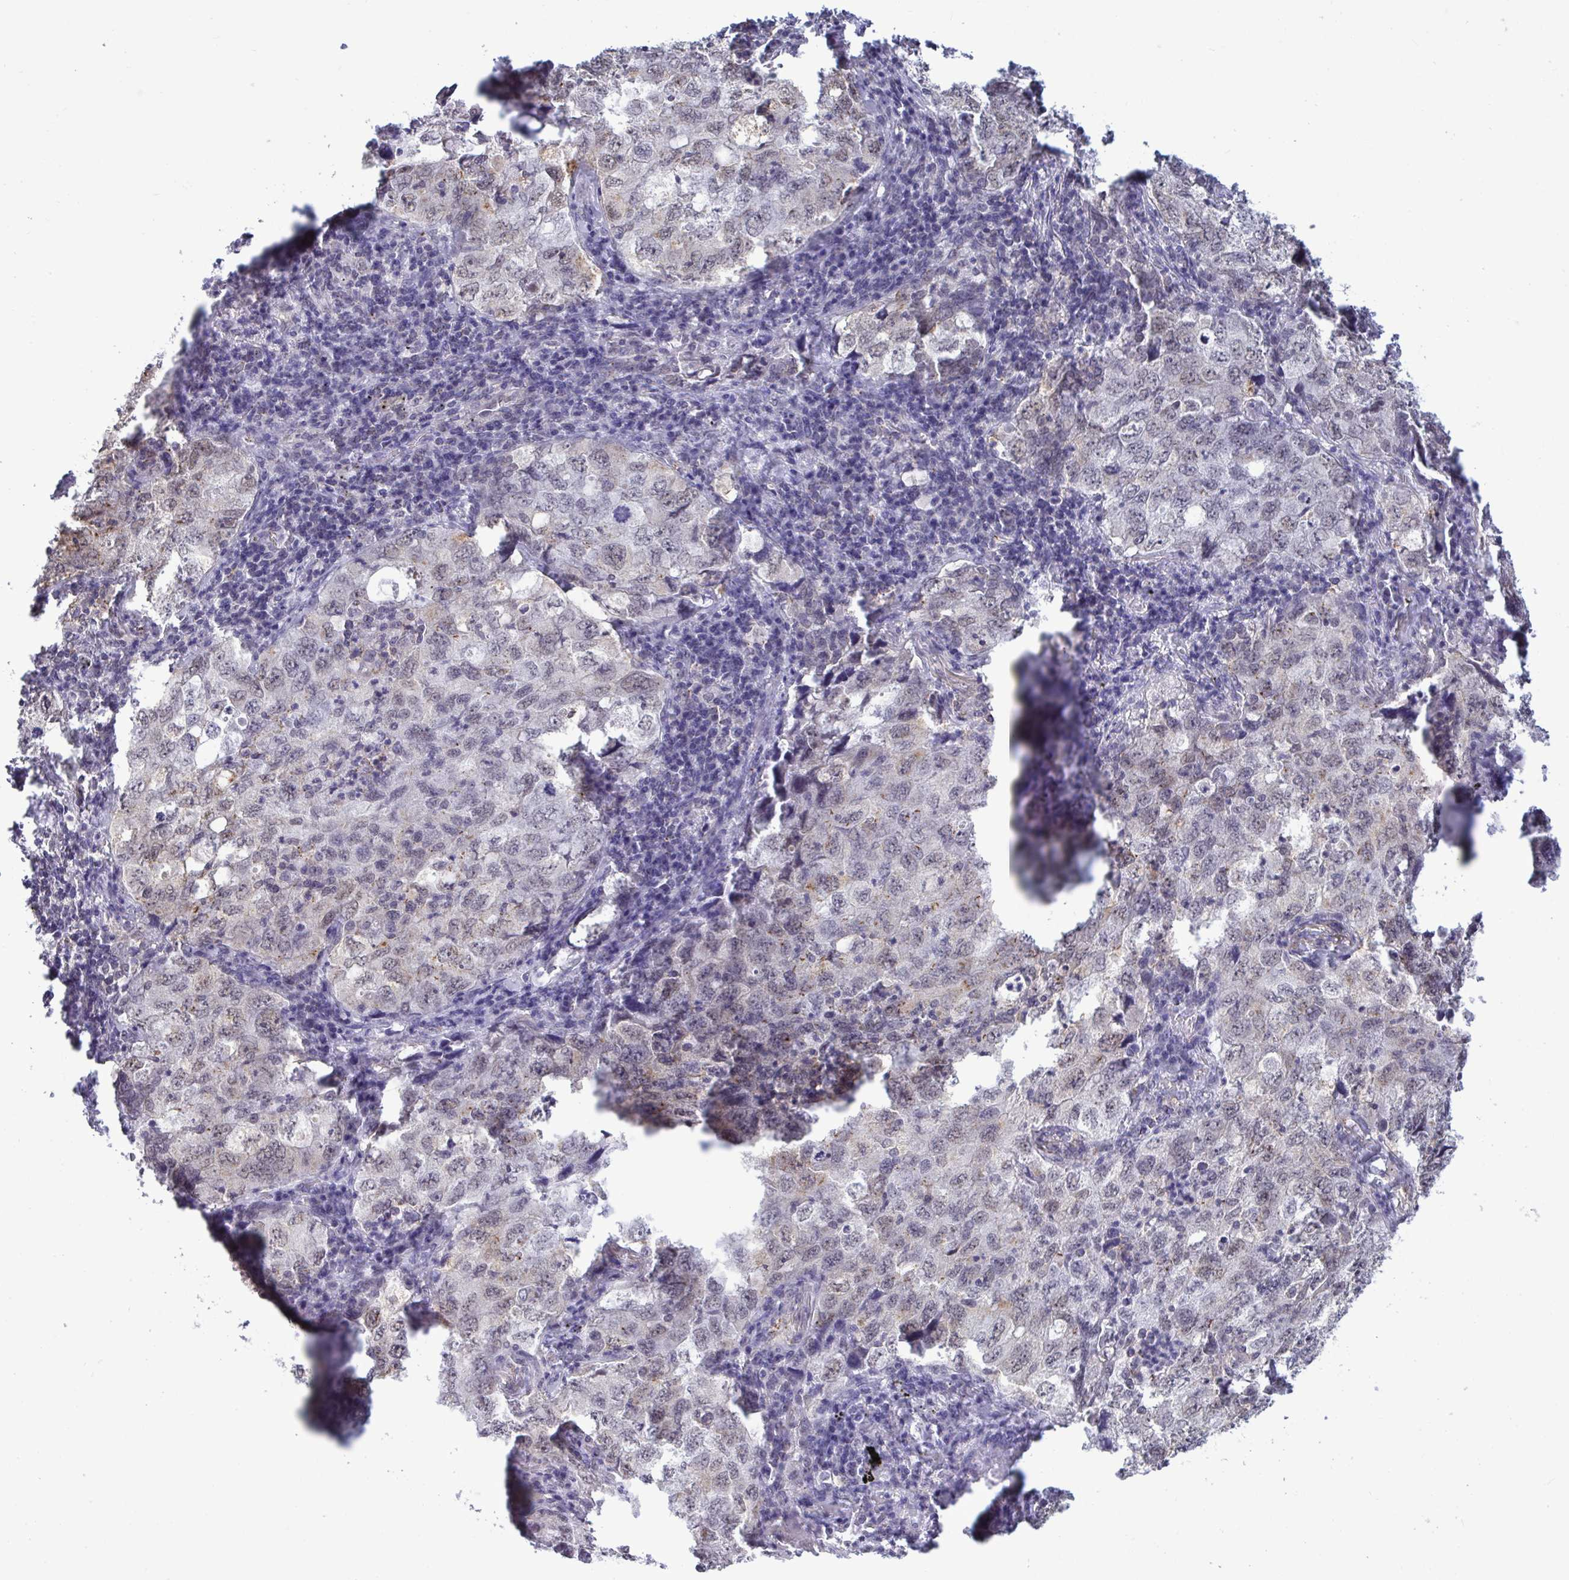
{"staining": {"intensity": "weak", "quantity": "<25%", "location": "cytoplasmic/membranous,nuclear"}, "tissue": "lung cancer", "cell_type": "Tumor cells", "image_type": "cancer", "snomed": [{"axis": "morphology", "description": "Adenocarcinoma, NOS"}, {"axis": "topography", "description": "Lung"}], "caption": "This histopathology image is of adenocarcinoma (lung) stained with IHC to label a protein in brown with the nuclei are counter-stained blue. There is no staining in tumor cells.", "gene": "PUF60", "patient": {"sex": "female", "age": 57}}